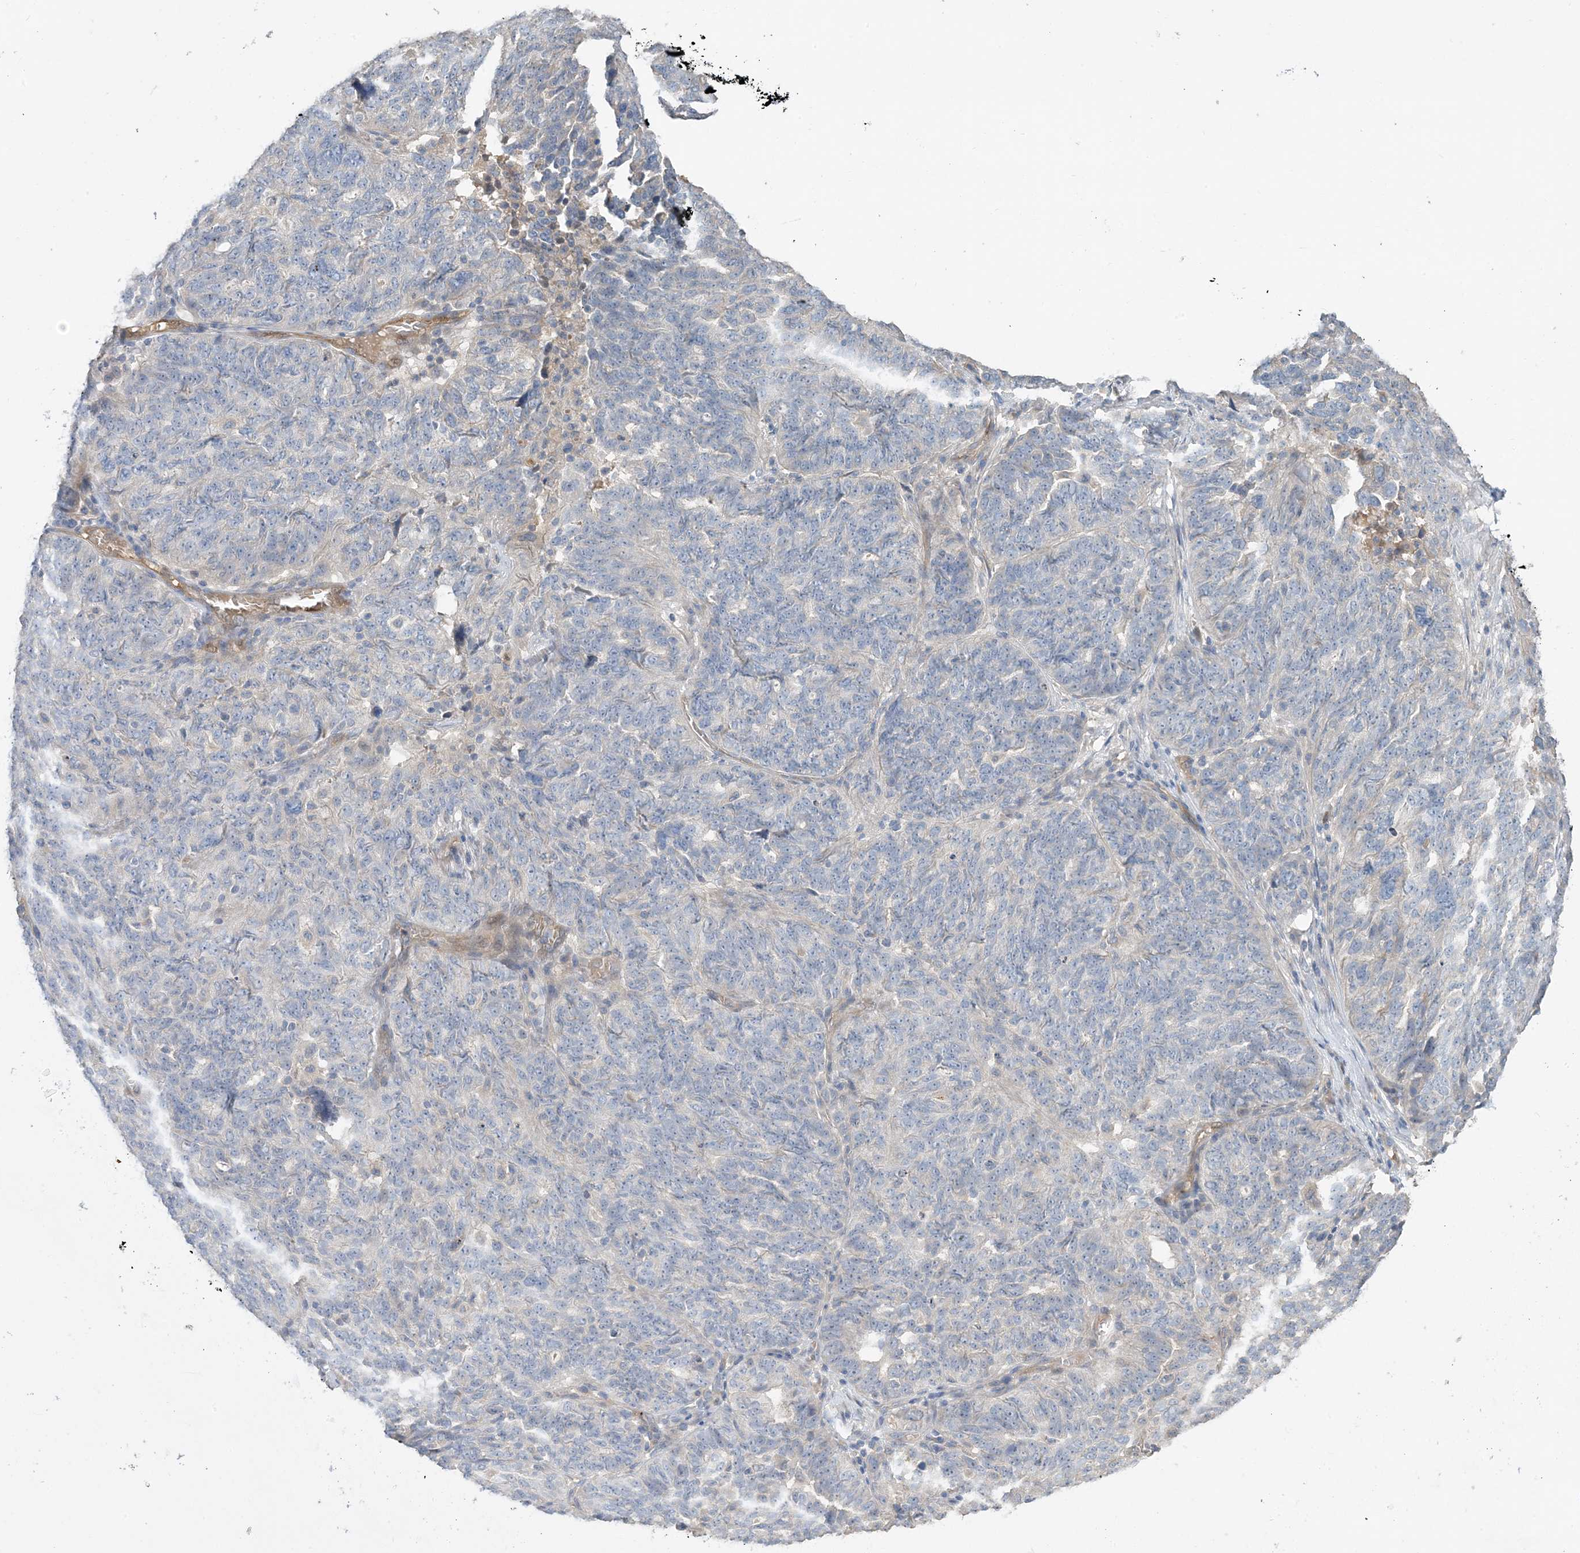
{"staining": {"intensity": "negative", "quantity": "none", "location": "none"}, "tissue": "ovarian cancer", "cell_type": "Tumor cells", "image_type": "cancer", "snomed": [{"axis": "morphology", "description": "Cystadenocarcinoma, serous, NOS"}, {"axis": "topography", "description": "Ovary"}], "caption": "Immunohistochemistry of human ovarian cancer displays no expression in tumor cells.", "gene": "USP53", "patient": {"sex": "female", "age": 59}}